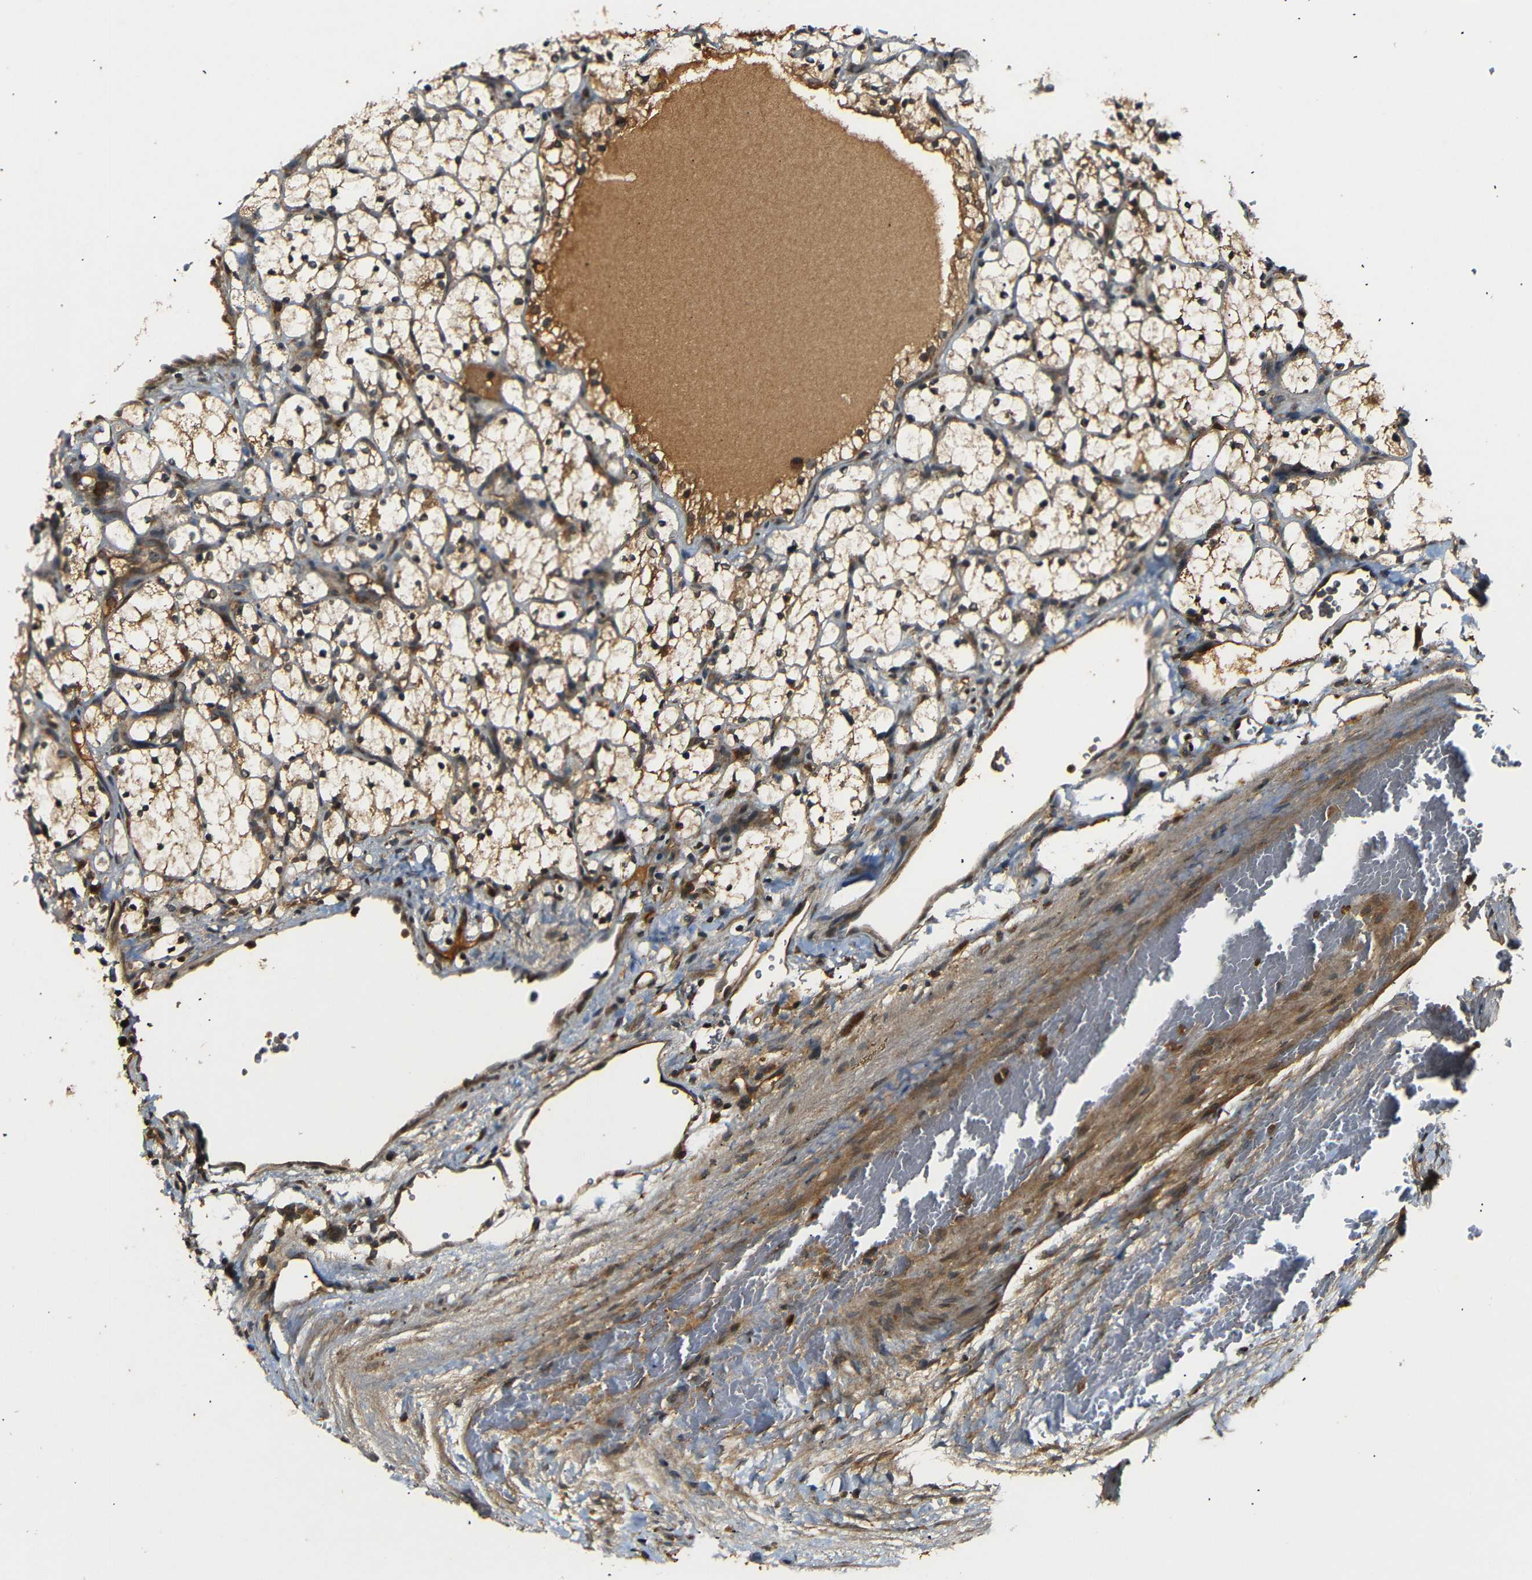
{"staining": {"intensity": "moderate", "quantity": ">75%", "location": "cytoplasmic/membranous"}, "tissue": "renal cancer", "cell_type": "Tumor cells", "image_type": "cancer", "snomed": [{"axis": "morphology", "description": "Adenocarcinoma, NOS"}, {"axis": "topography", "description": "Kidney"}], "caption": "A micrograph of human adenocarcinoma (renal) stained for a protein reveals moderate cytoplasmic/membranous brown staining in tumor cells.", "gene": "TANK", "patient": {"sex": "female", "age": 69}}